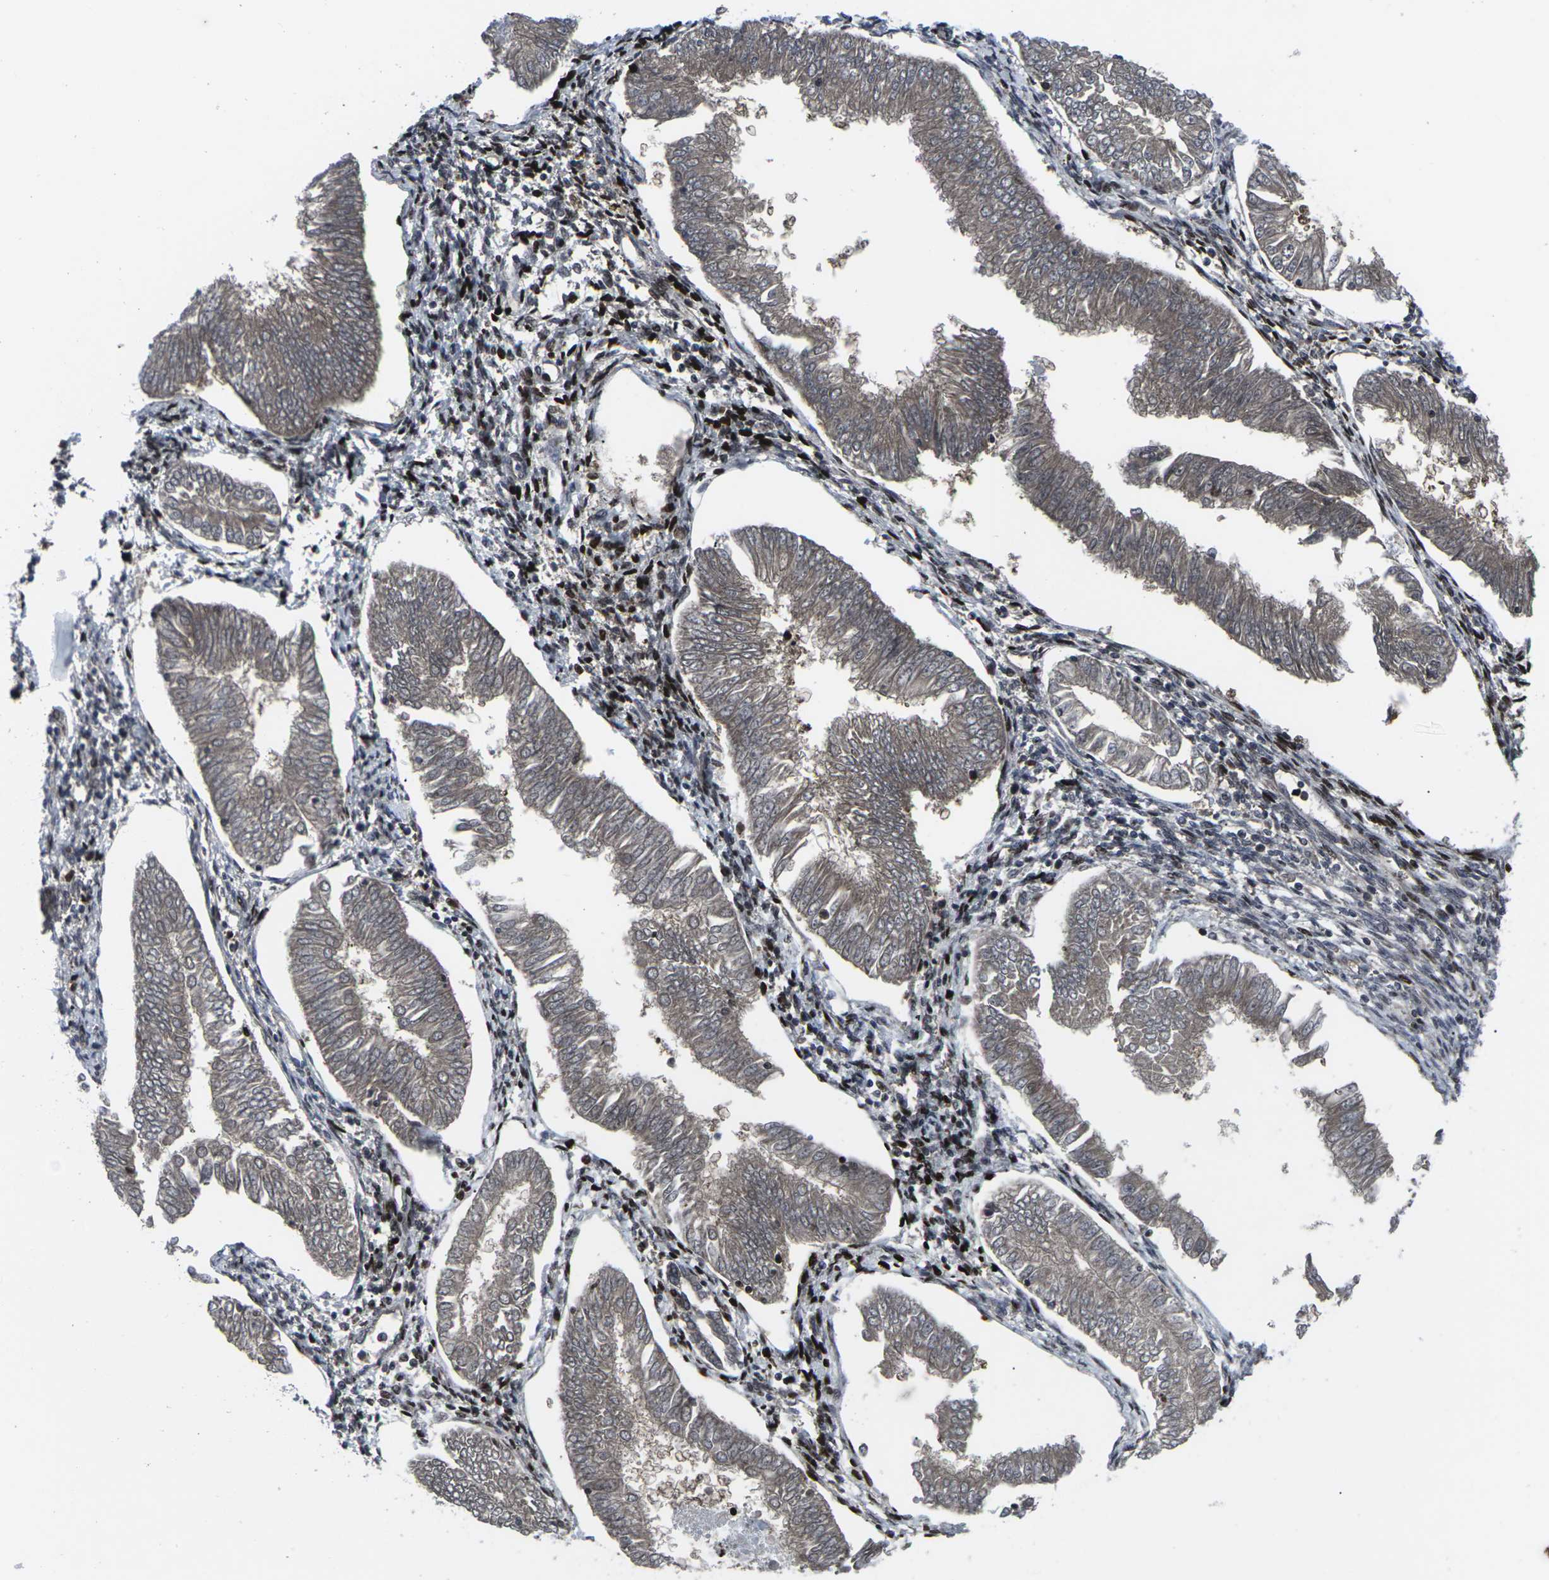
{"staining": {"intensity": "weak", "quantity": ">75%", "location": "cytoplasmic/membranous"}, "tissue": "endometrial cancer", "cell_type": "Tumor cells", "image_type": "cancer", "snomed": [{"axis": "morphology", "description": "Adenocarcinoma, NOS"}, {"axis": "topography", "description": "Endometrium"}], "caption": "Endometrial cancer stained with a brown dye displays weak cytoplasmic/membranous positive staining in about >75% of tumor cells.", "gene": "HPRT1", "patient": {"sex": "female", "age": 53}}